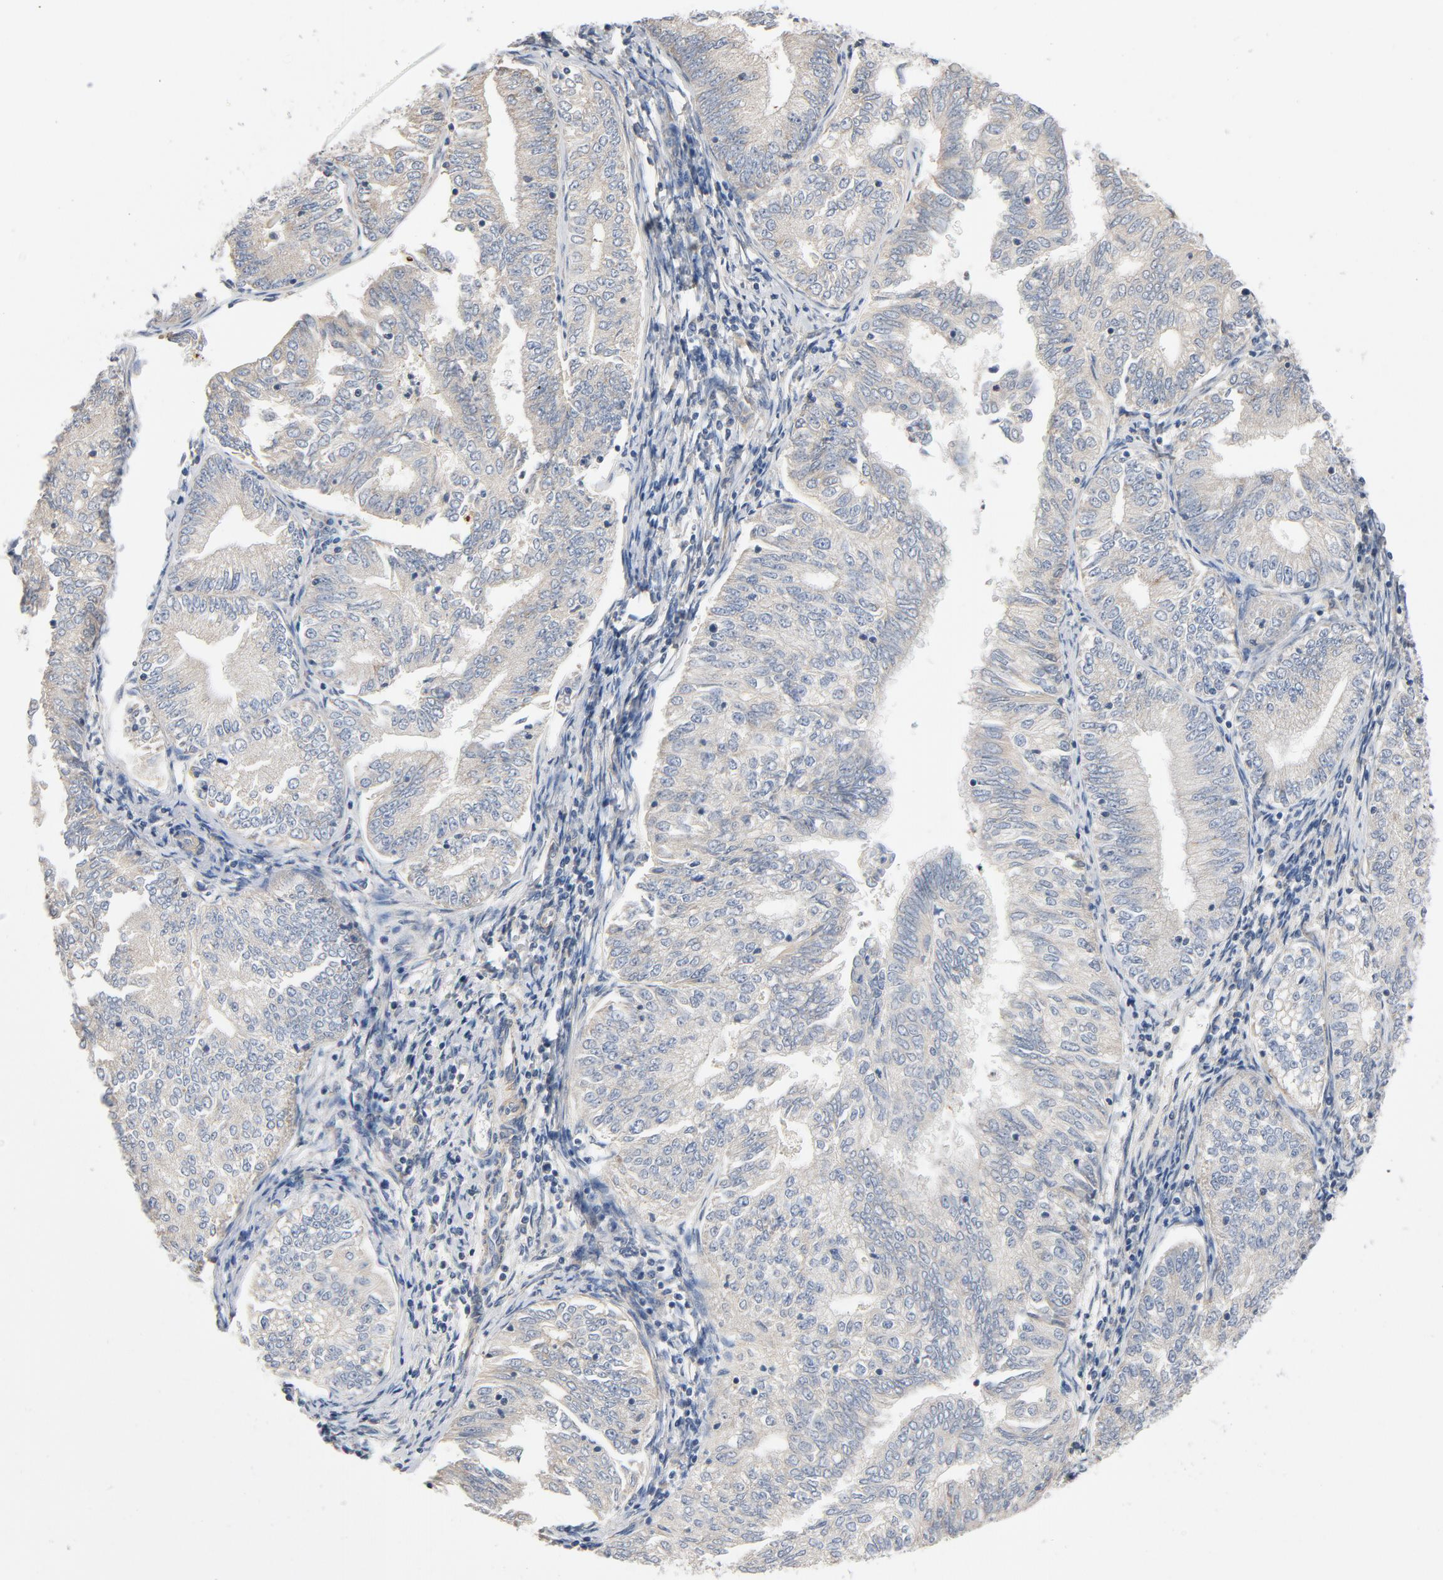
{"staining": {"intensity": "negative", "quantity": "none", "location": "none"}, "tissue": "endometrial cancer", "cell_type": "Tumor cells", "image_type": "cancer", "snomed": [{"axis": "morphology", "description": "Adenocarcinoma, NOS"}, {"axis": "topography", "description": "Endometrium"}], "caption": "Tumor cells show no significant protein staining in endometrial cancer.", "gene": "ILK", "patient": {"sex": "female", "age": 69}}